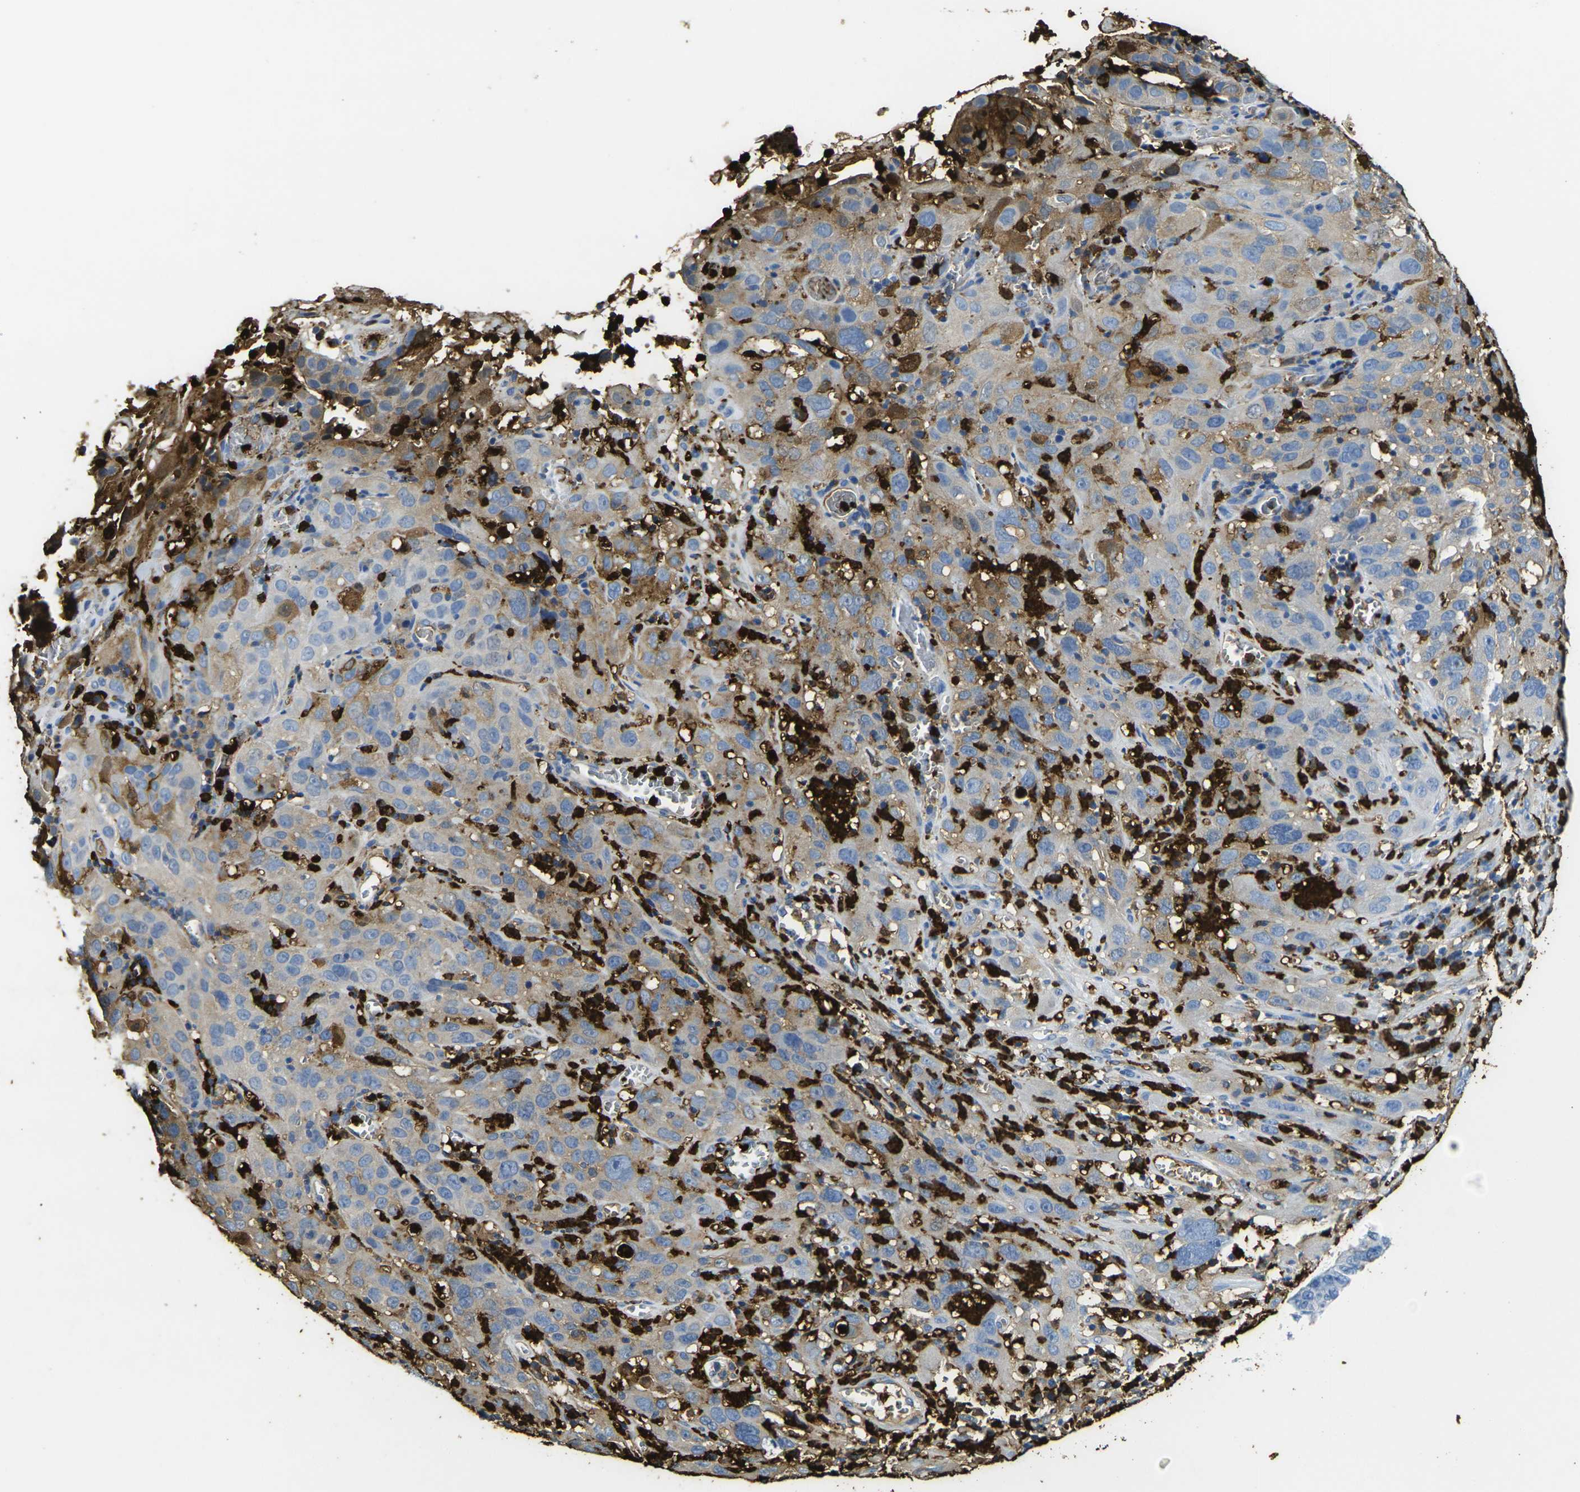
{"staining": {"intensity": "moderate", "quantity": "25%-75%", "location": "cytoplasmic/membranous"}, "tissue": "cervical cancer", "cell_type": "Tumor cells", "image_type": "cancer", "snomed": [{"axis": "morphology", "description": "Squamous cell carcinoma, NOS"}, {"axis": "topography", "description": "Cervix"}], "caption": "Cervical cancer stained for a protein (brown) reveals moderate cytoplasmic/membranous positive staining in about 25%-75% of tumor cells.", "gene": "S100A9", "patient": {"sex": "female", "age": 32}}